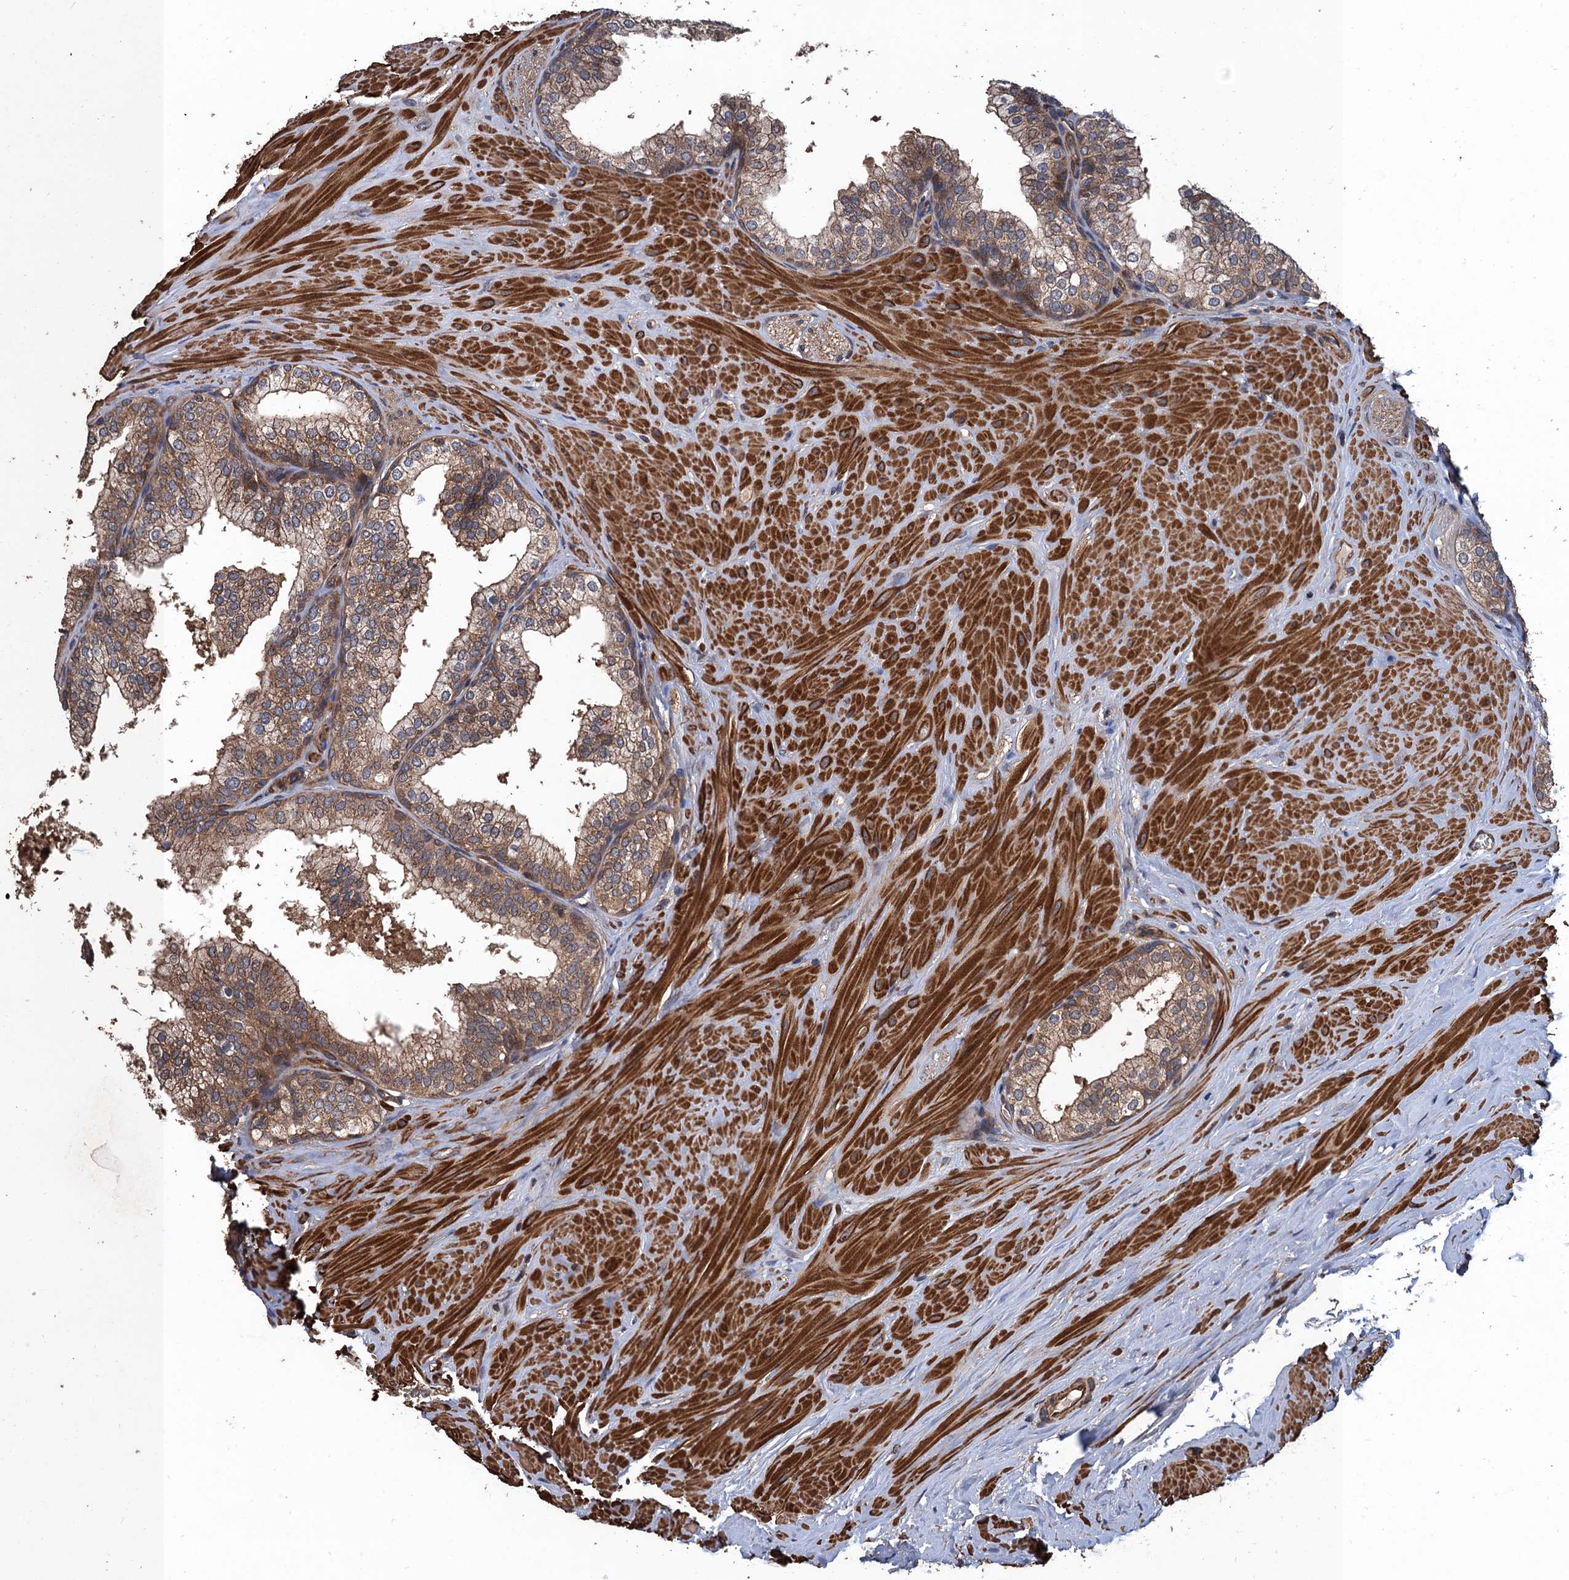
{"staining": {"intensity": "moderate", "quantity": "25%-75%", "location": "cytoplasmic/membranous"}, "tissue": "prostate", "cell_type": "Glandular cells", "image_type": "normal", "snomed": [{"axis": "morphology", "description": "Normal tissue, NOS"}, {"axis": "topography", "description": "Prostate"}], "caption": "Immunohistochemical staining of unremarkable prostate shows 25%-75% levels of moderate cytoplasmic/membranous protein expression in about 25%-75% of glandular cells. The staining was performed using DAB, with brown indicating positive protein expression. Nuclei are stained blue with hematoxylin.", "gene": "PPP4R1", "patient": {"sex": "male", "age": 60}}